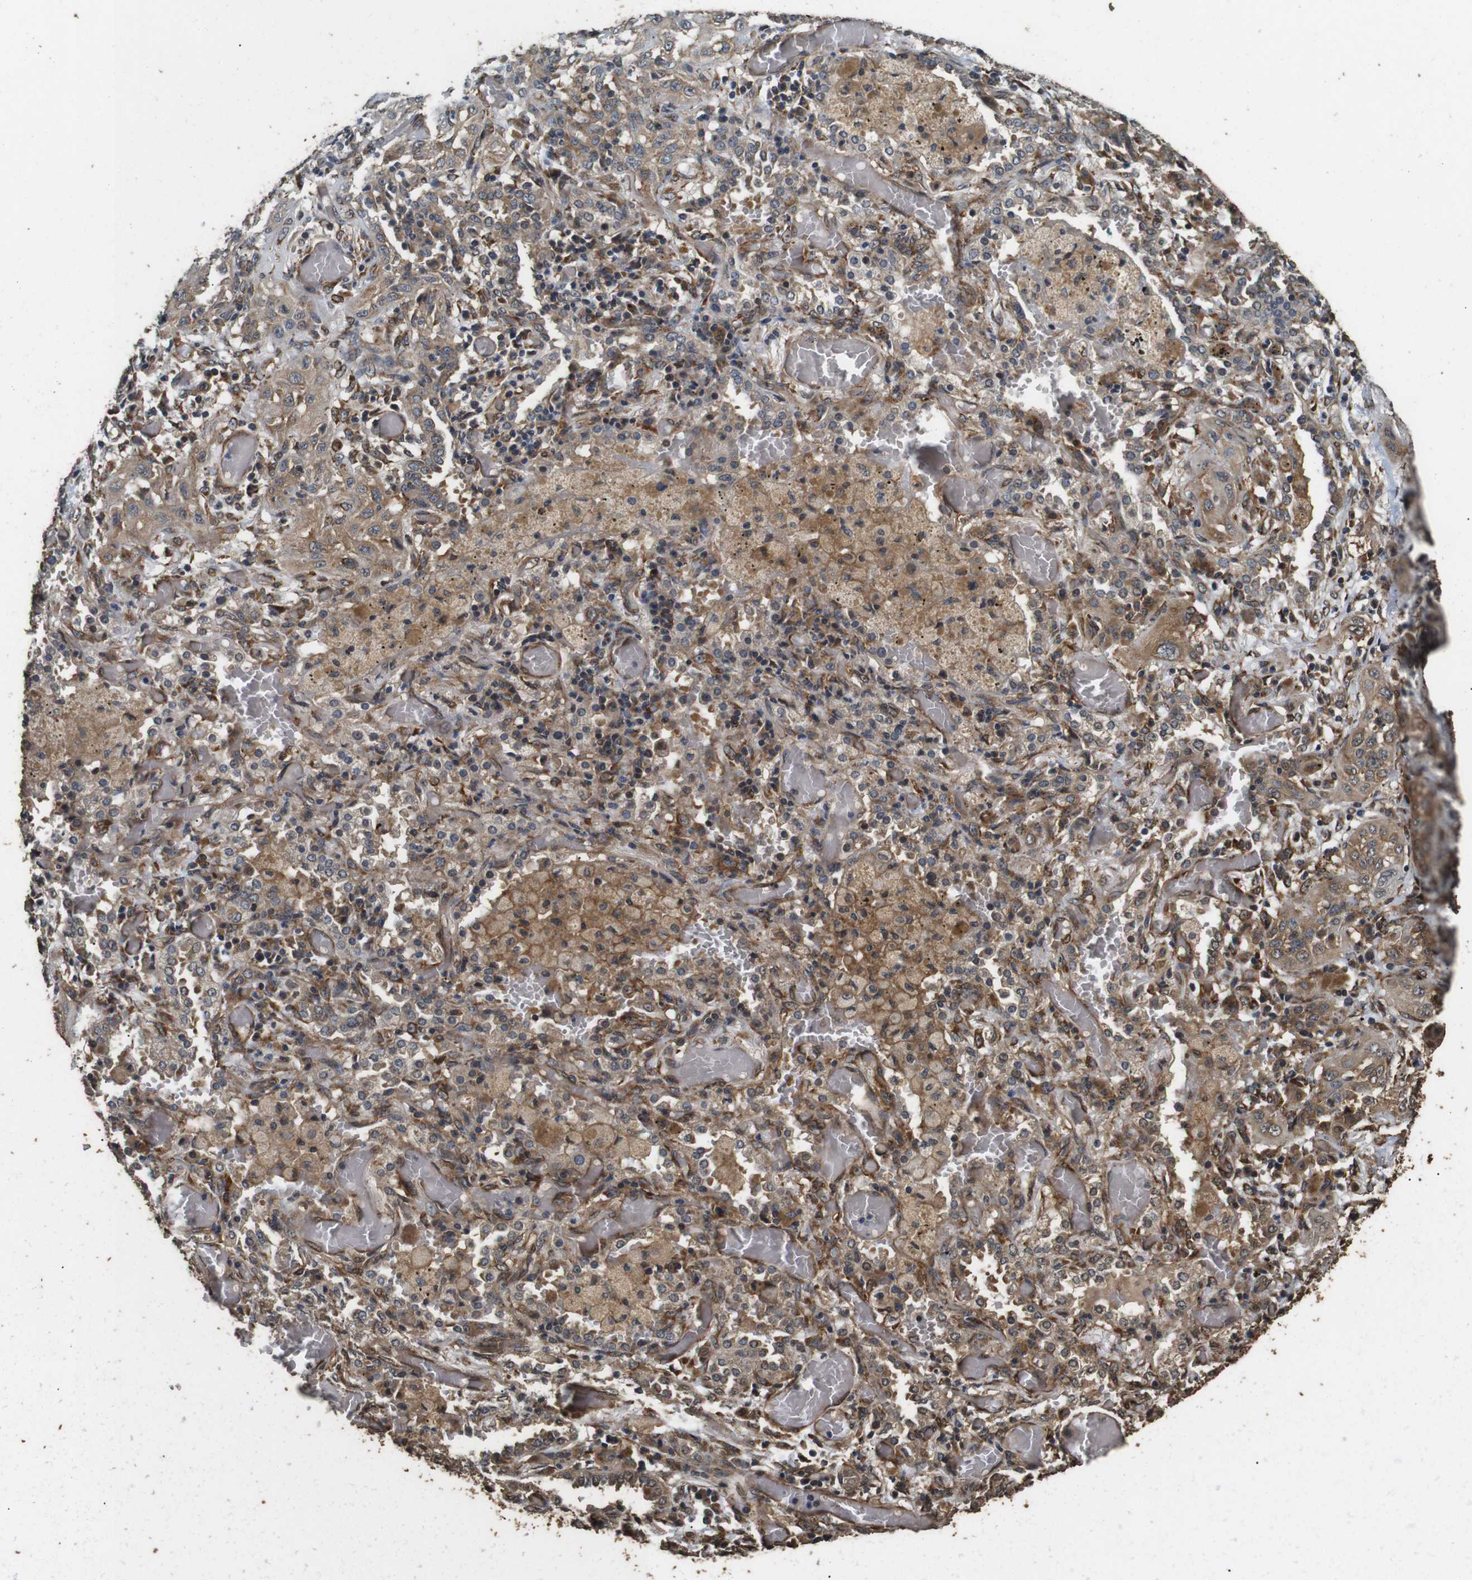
{"staining": {"intensity": "moderate", "quantity": ">75%", "location": "cytoplasmic/membranous"}, "tissue": "lung cancer", "cell_type": "Tumor cells", "image_type": "cancer", "snomed": [{"axis": "morphology", "description": "Squamous cell carcinoma, NOS"}, {"axis": "topography", "description": "Lung"}], "caption": "Lung cancer stained with a protein marker reveals moderate staining in tumor cells.", "gene": "CNPY4", "patient": {"sex": "female", "age": 47}}